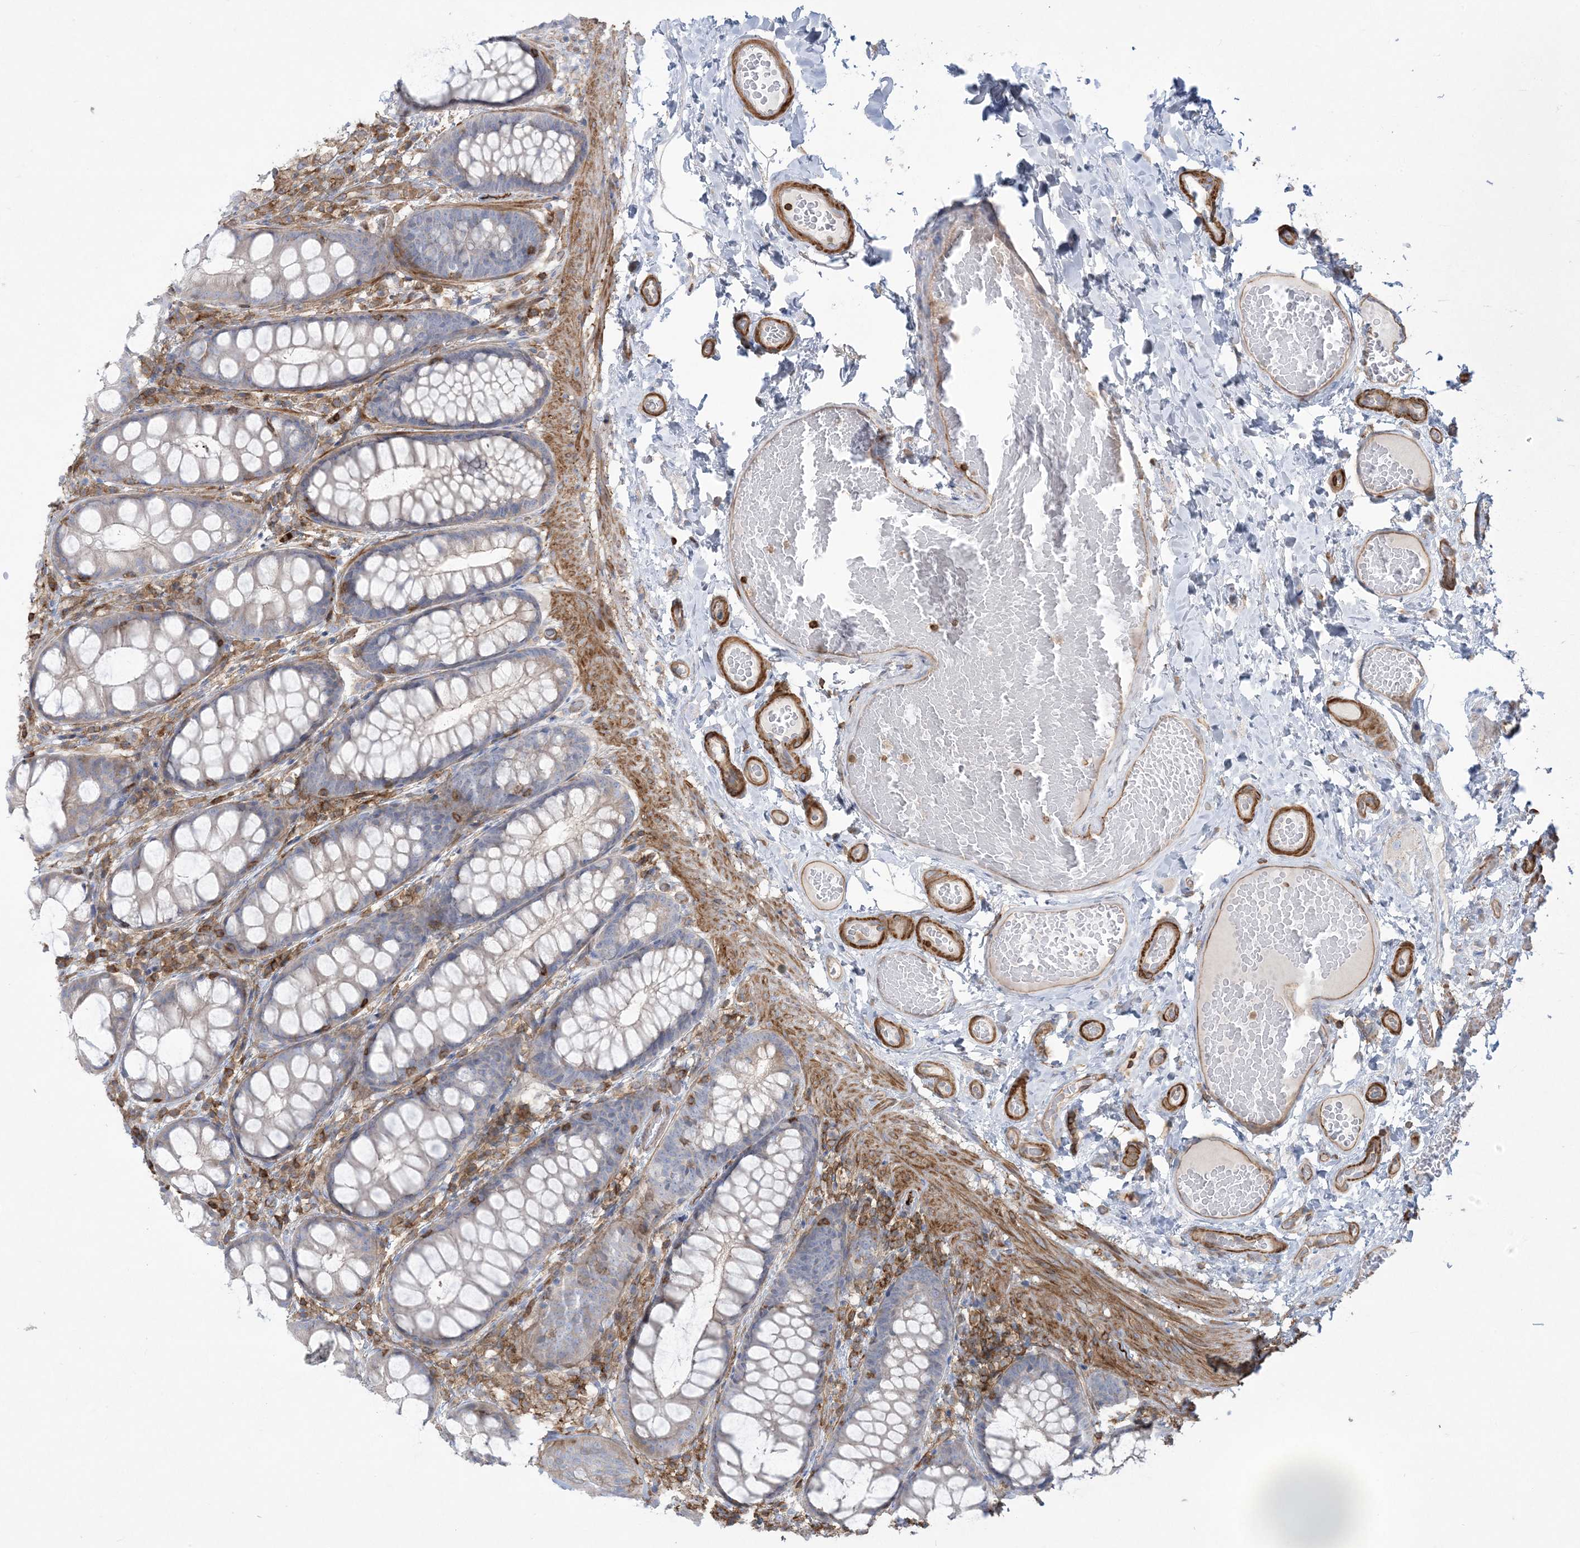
{"staining": {"intensity": "moderate", "quantity": "25%-75%", "location": "cytoplasmic/membranous"}, "tissue": "colon", "cell_type": "Endothelial cells", "image_type": "normal", "snomed": [{"axis": "morphology", "description": "Normal tissue, NOS"}, {"axis": "topography", "description": "Colon"}], "caption": "Immunohistochemical staining of unremarkable human colon shows medium levels of moderate cytoplasmic/membranous positivity in about 25%-75% of endothelial cells. The staining was performed using DAB, with brown indicating positive protein expression. Nuclei are stained blue with hematoxylin.", "gene": "ARHGAP30", "patient": {"sex": "male", "age": 47}}